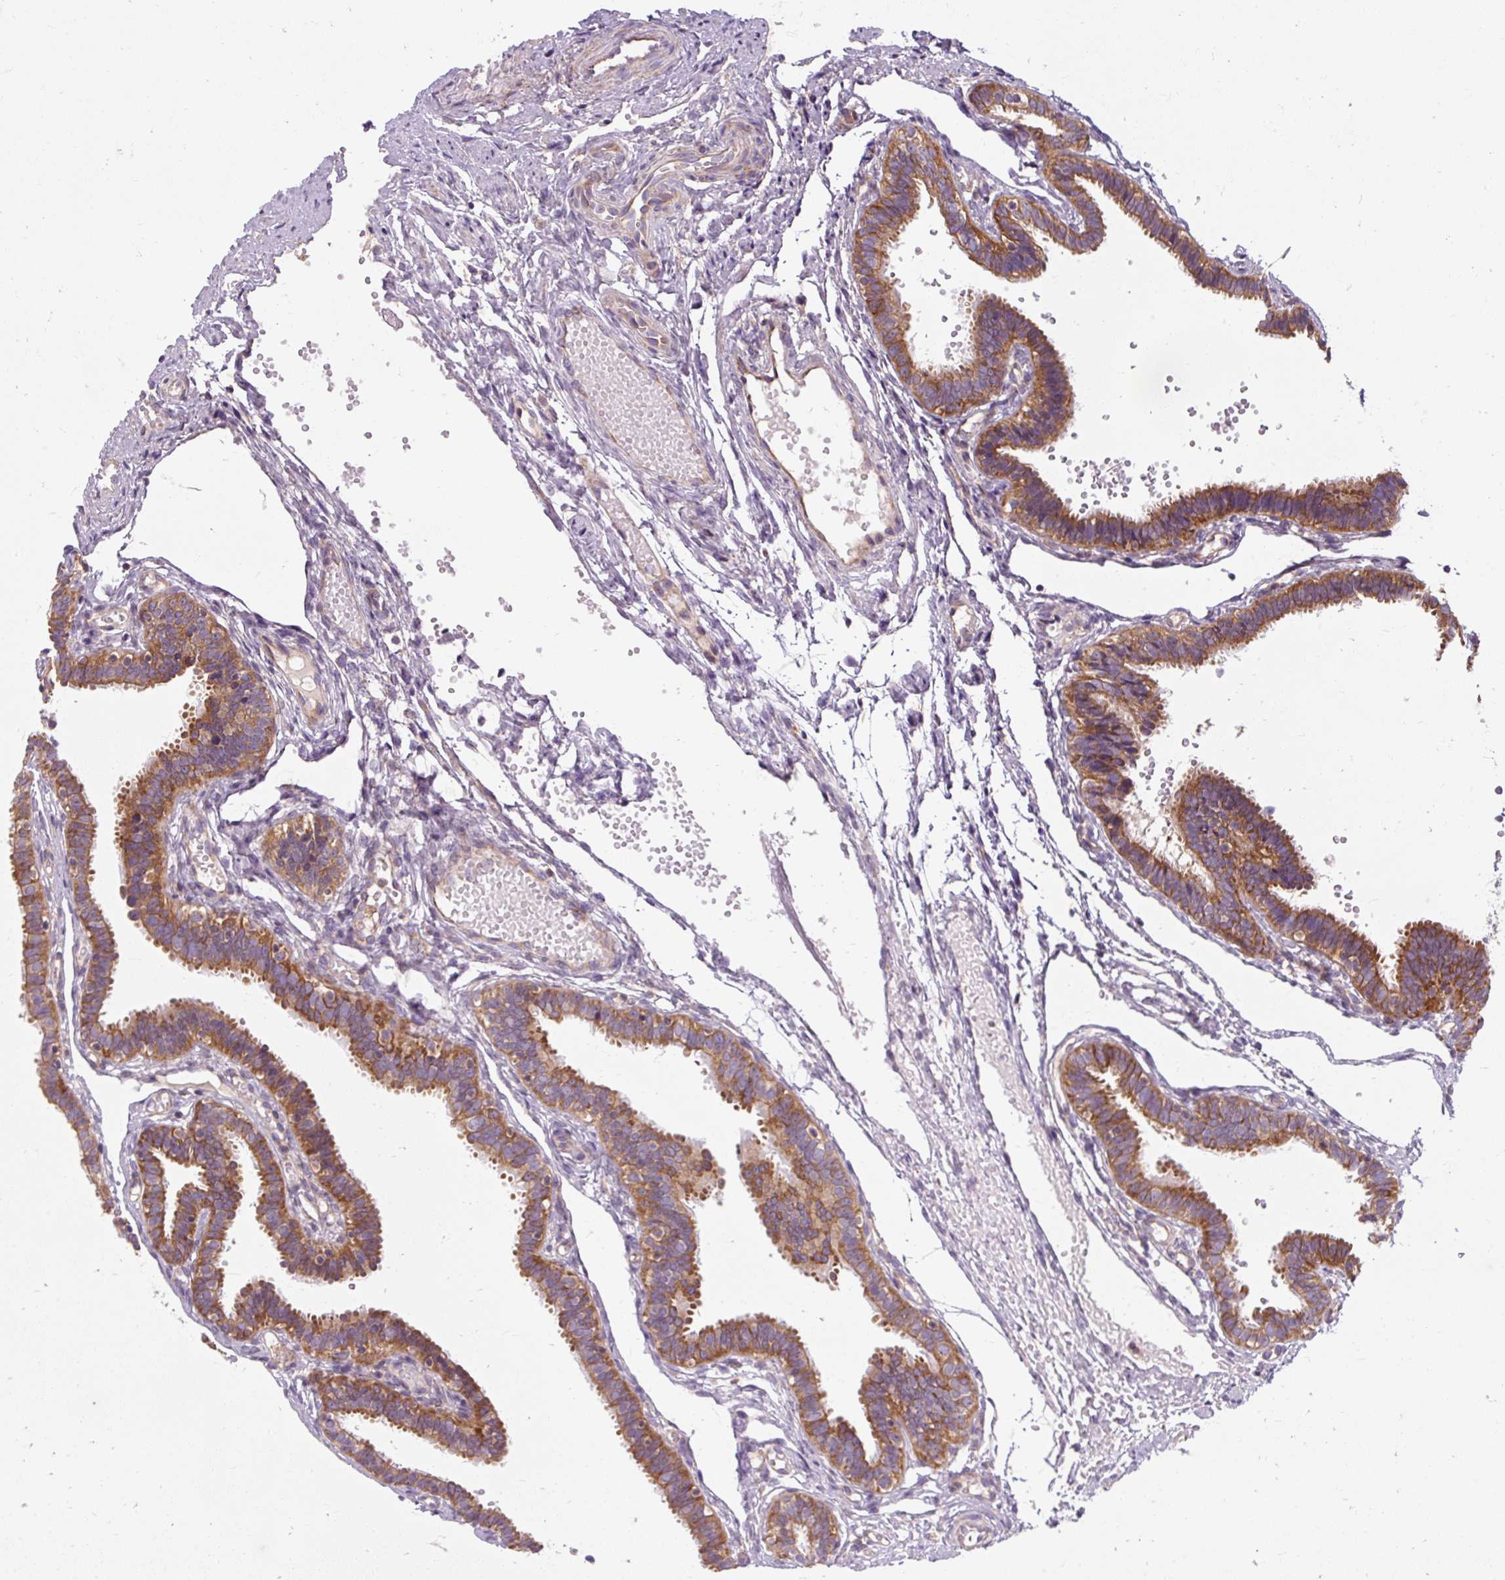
{"staining": {"intensity": "moderate", "quantity": ">75%", "location": "cytoplasmic/membranous"}, "tissue": "fallopian tube", "cell_type": "Glandular cells", "image_type": "normal", "snomed": [{"axis": "morphology", "description": "Normal tissue, NOS"}, {"axis": "topography", "description": "Fallopian tube"}], "caption": "A histopathology image of fallopian tube stained for a protein shows moderate cytoplasmic/membranous brown staining in glandular cells. The protein of interest is stained brown, and the nuclei are stained in blue (DAB IHC with brightfield microscopy, high magnification).", "gene": "PRSS48", "patient": {"sex": "female", "age": 37}}